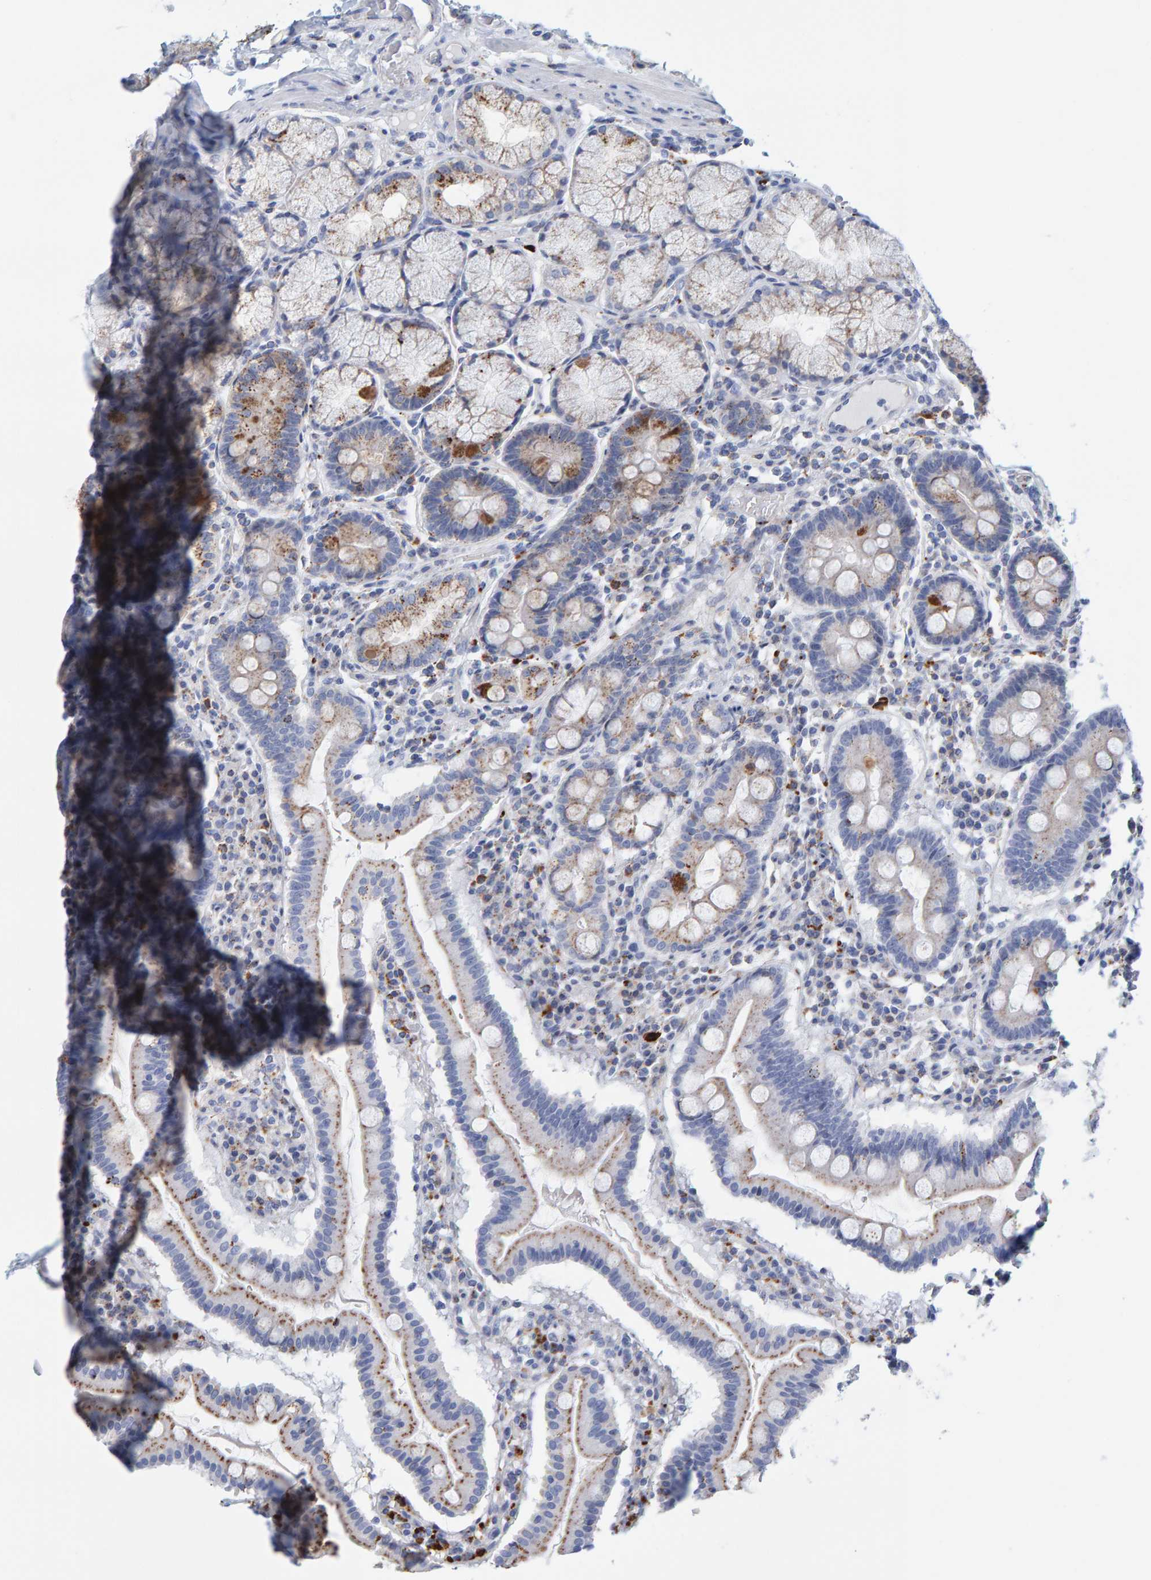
{"staining": {"intensity": "moderate", "quantity": "25%-75%", "location": "cytoplasmic/membranous"}, "tissue": "duodenum", "cell_type": "Glandular cells", "image_type": "normal", "snomed": [{"axis": "morphology", "description": "Normal tissue, NOS"}, {"axis": "topography", "description": "Duodenum"}], "caption": "A micrograph showing moderate cytoplasmic/membranous staining in approximately 25%-75% of glandular cells in normal duodenum, as visualized by brown immunohistochemical staining.", "gene": "BIN3", "patient": {"sex": "male", "age": 50}}